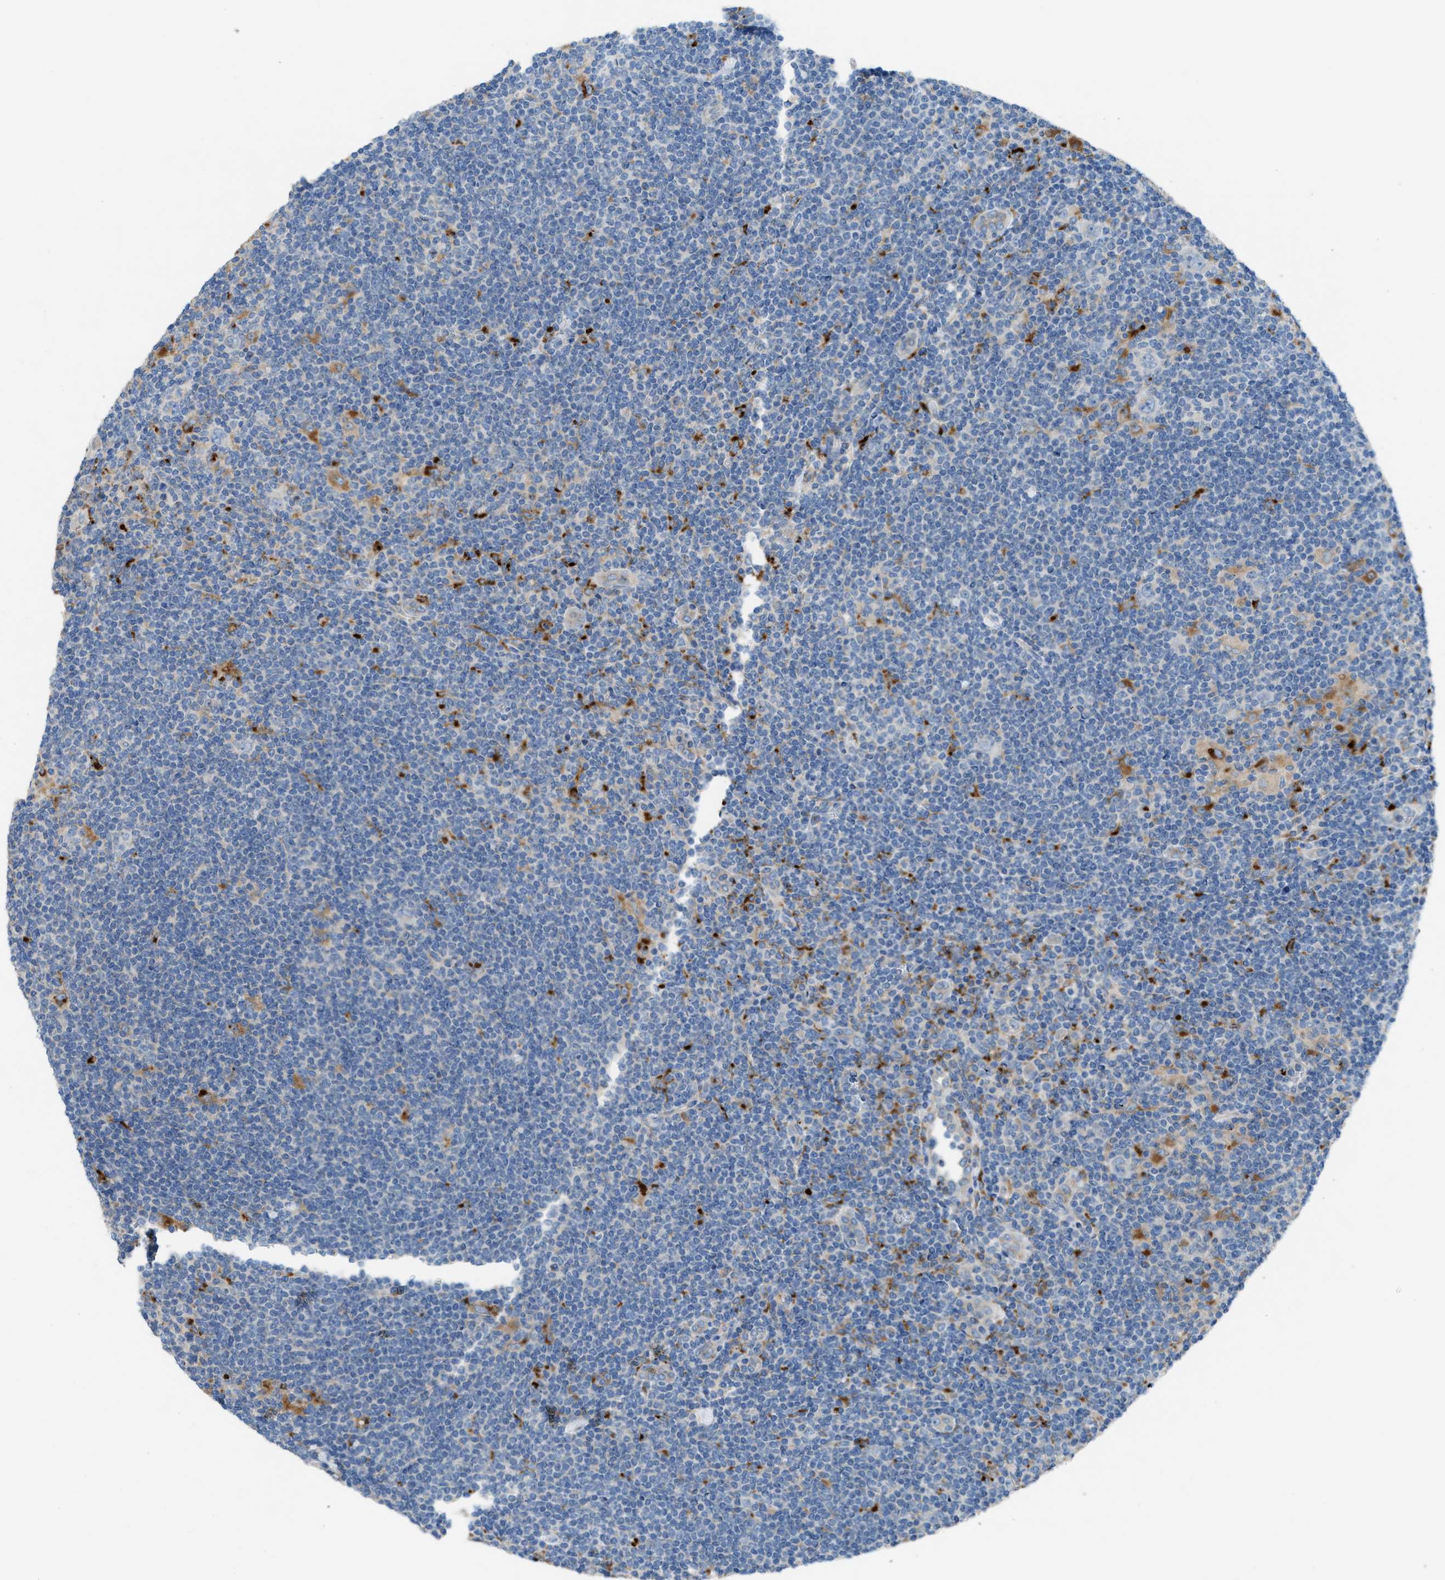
{"staining": {"intensity": "moderate", "quantity": "<25%", "location": "cytoplasmic/membranous"}, "tissue": "lymphoma", "cell_type": "Tumor cells", "image_type": "cancer", "snomed": [{"axis": "morphology", "description": "Hodgkin's disease, NOS"}, {"axis": "topography", "description": "Lymph node"}], "caption": "Immunohistochemistry (IHC) (DAB (3,3'-diaminobenzidine)) staining of lymphoma shows moderate cytoplasmic/membranous protein expression in approximately <25% of tumor cells.", "gene": "AOAH", "patient": {"sex": "female", "age": 57}}